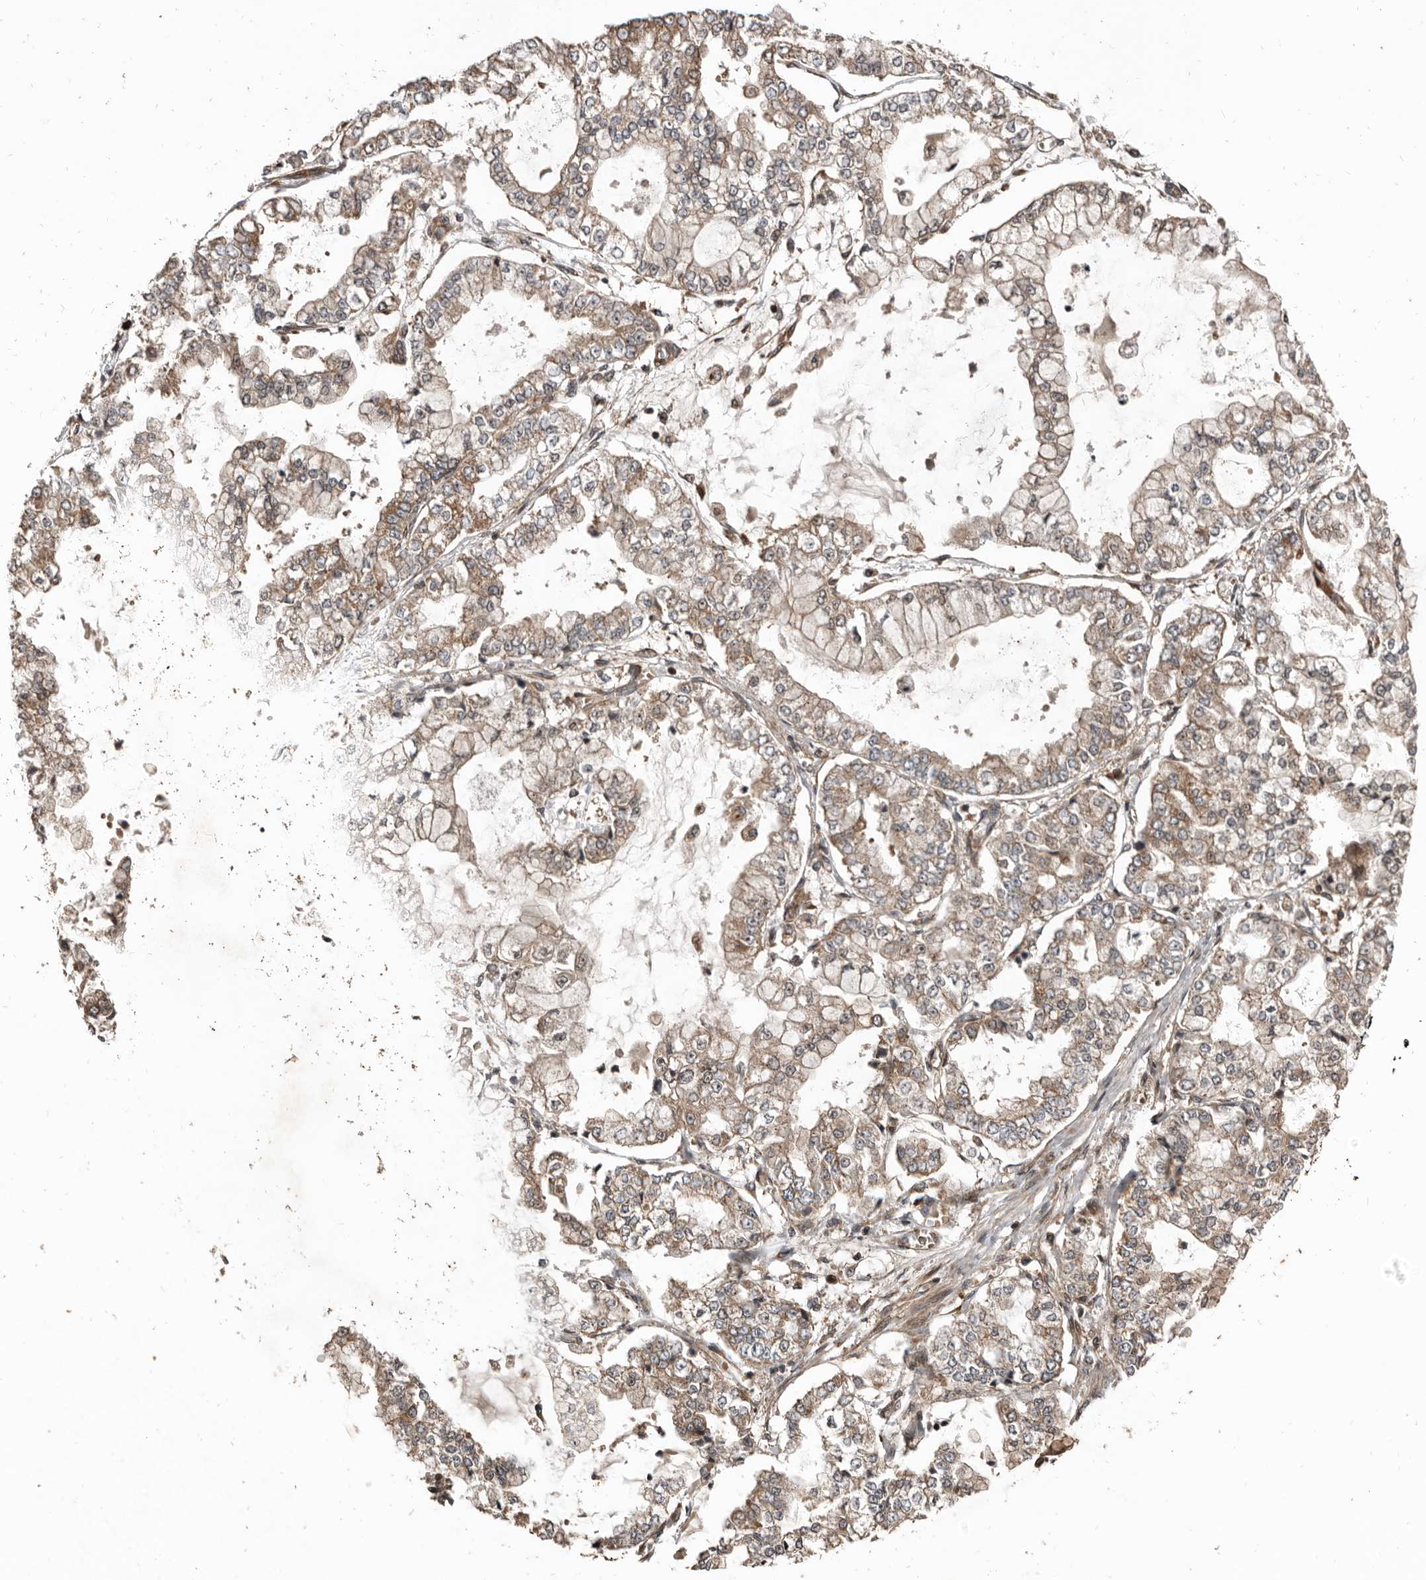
{"staining": {"intensity": "moderate", "quantity": ">75%", "location": "cytoplasmic/membranous"}, "tissue": "stomach cancer", "cell_type": "Tumor cells", "image_type": "cancer", "snomed": [{"axis": "morphology", "description": "Adenocarcinoma, NOS"}, {"axis": "topography", "description": "Stomach"}], "caption": "About >75% of tumor cells in human adenocarcinoma (stomach) demonstrate moderate cytoplasmic/membranous protein staining as visualized by brown immunohistochemical staining.", "gene": "CCDC190", "patient": {"sex": "male", "age": 76}}